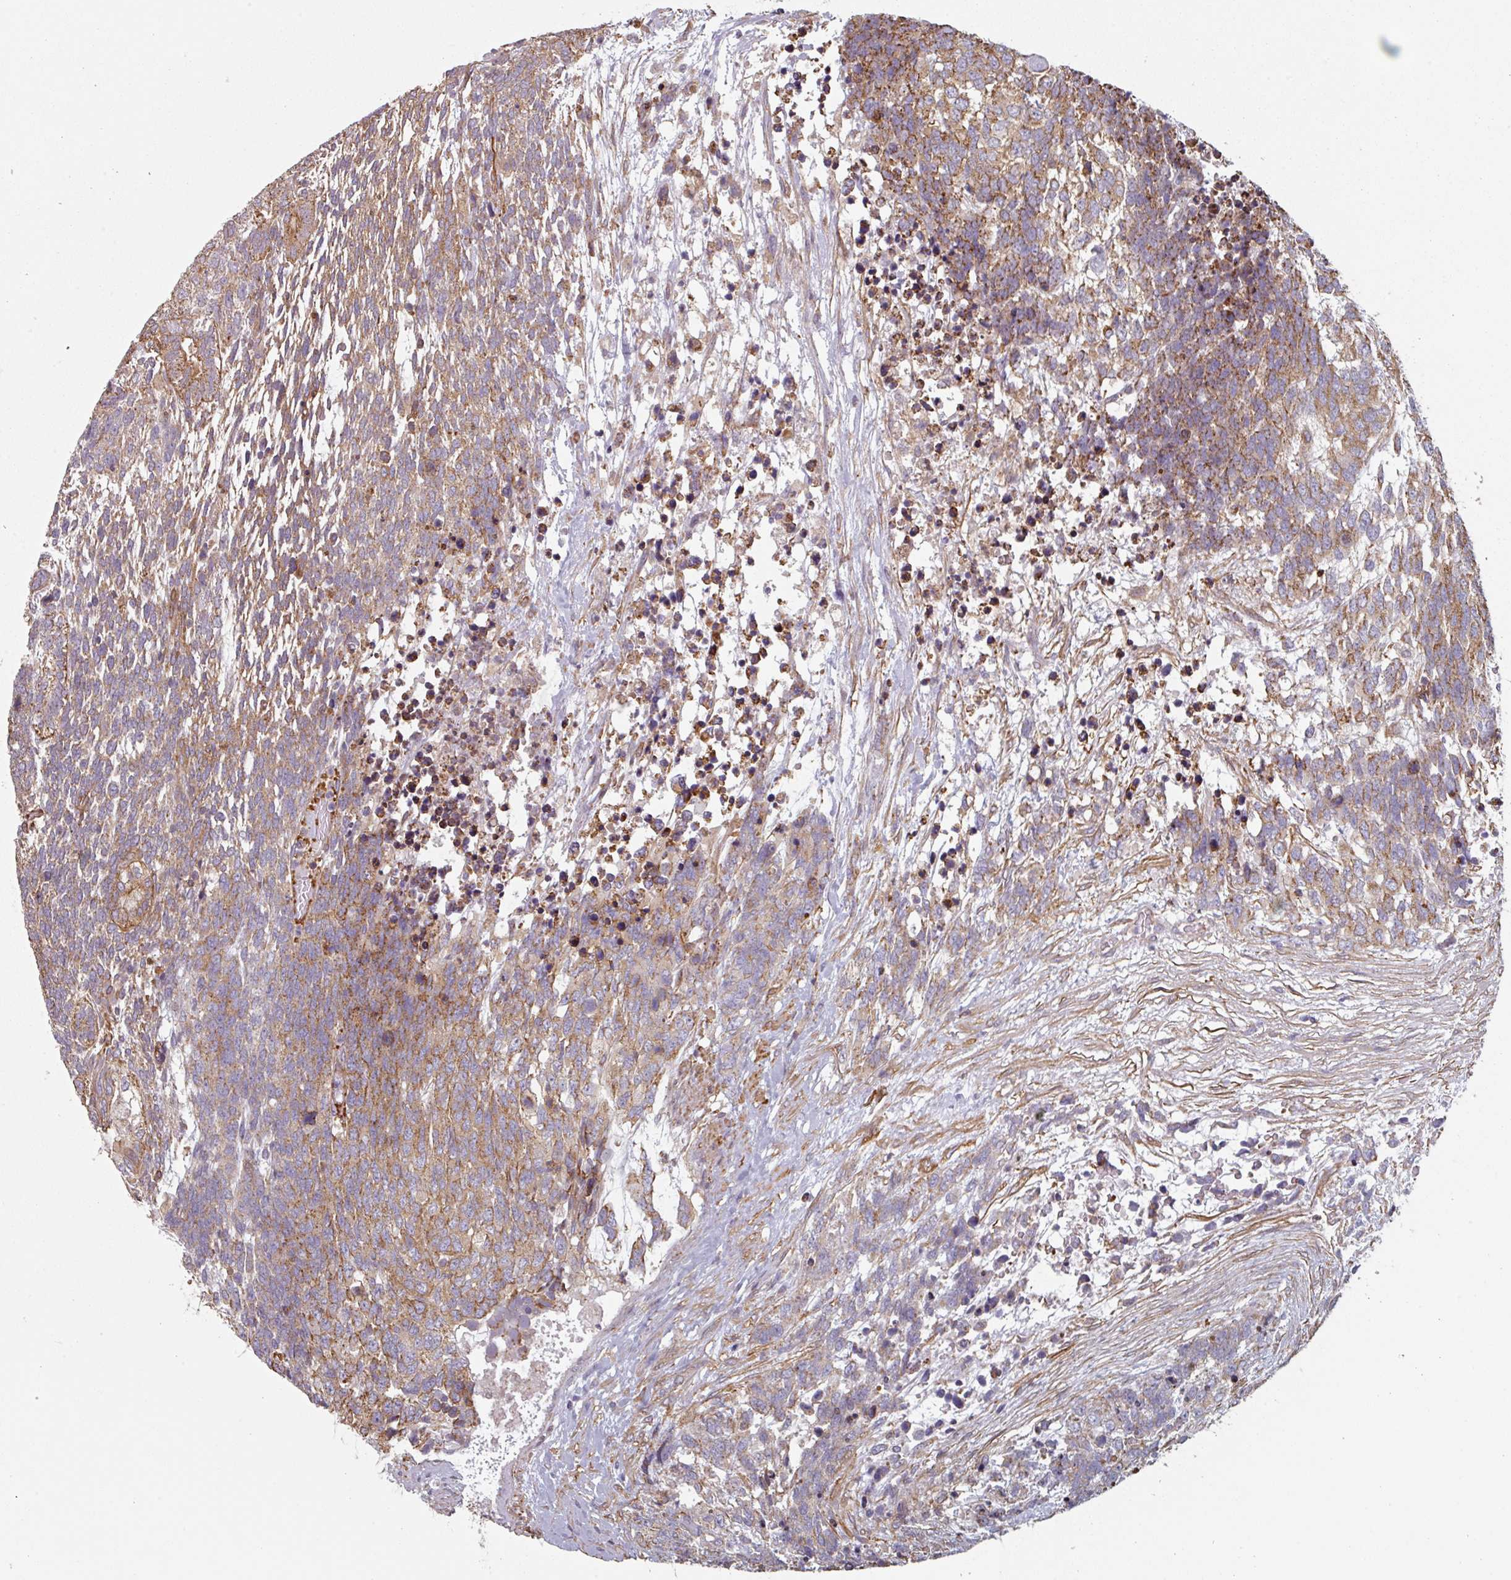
{"staining": {"intensity": "moderate", "quantity": ">75%", "location": "cytoplasmic/membranous"}, "tissue": "testis cancer", "cell_type": "Tumor cells", "image_type": "cancer", "snomed": [{"axis": "morphology", "description": "Carcinoma, Embryonal, NOS"}, {"axis": "topography", "description": "Testis"}], "caption": "About >75% of tumor cells in embryonal carcinoma (testis) show moderate cytoplasmic/membranous protein positivity as visualized by brown immunohistochemical staining.", "gene": "GSTA4", "patient": {"sex": "male", "age": 23}}